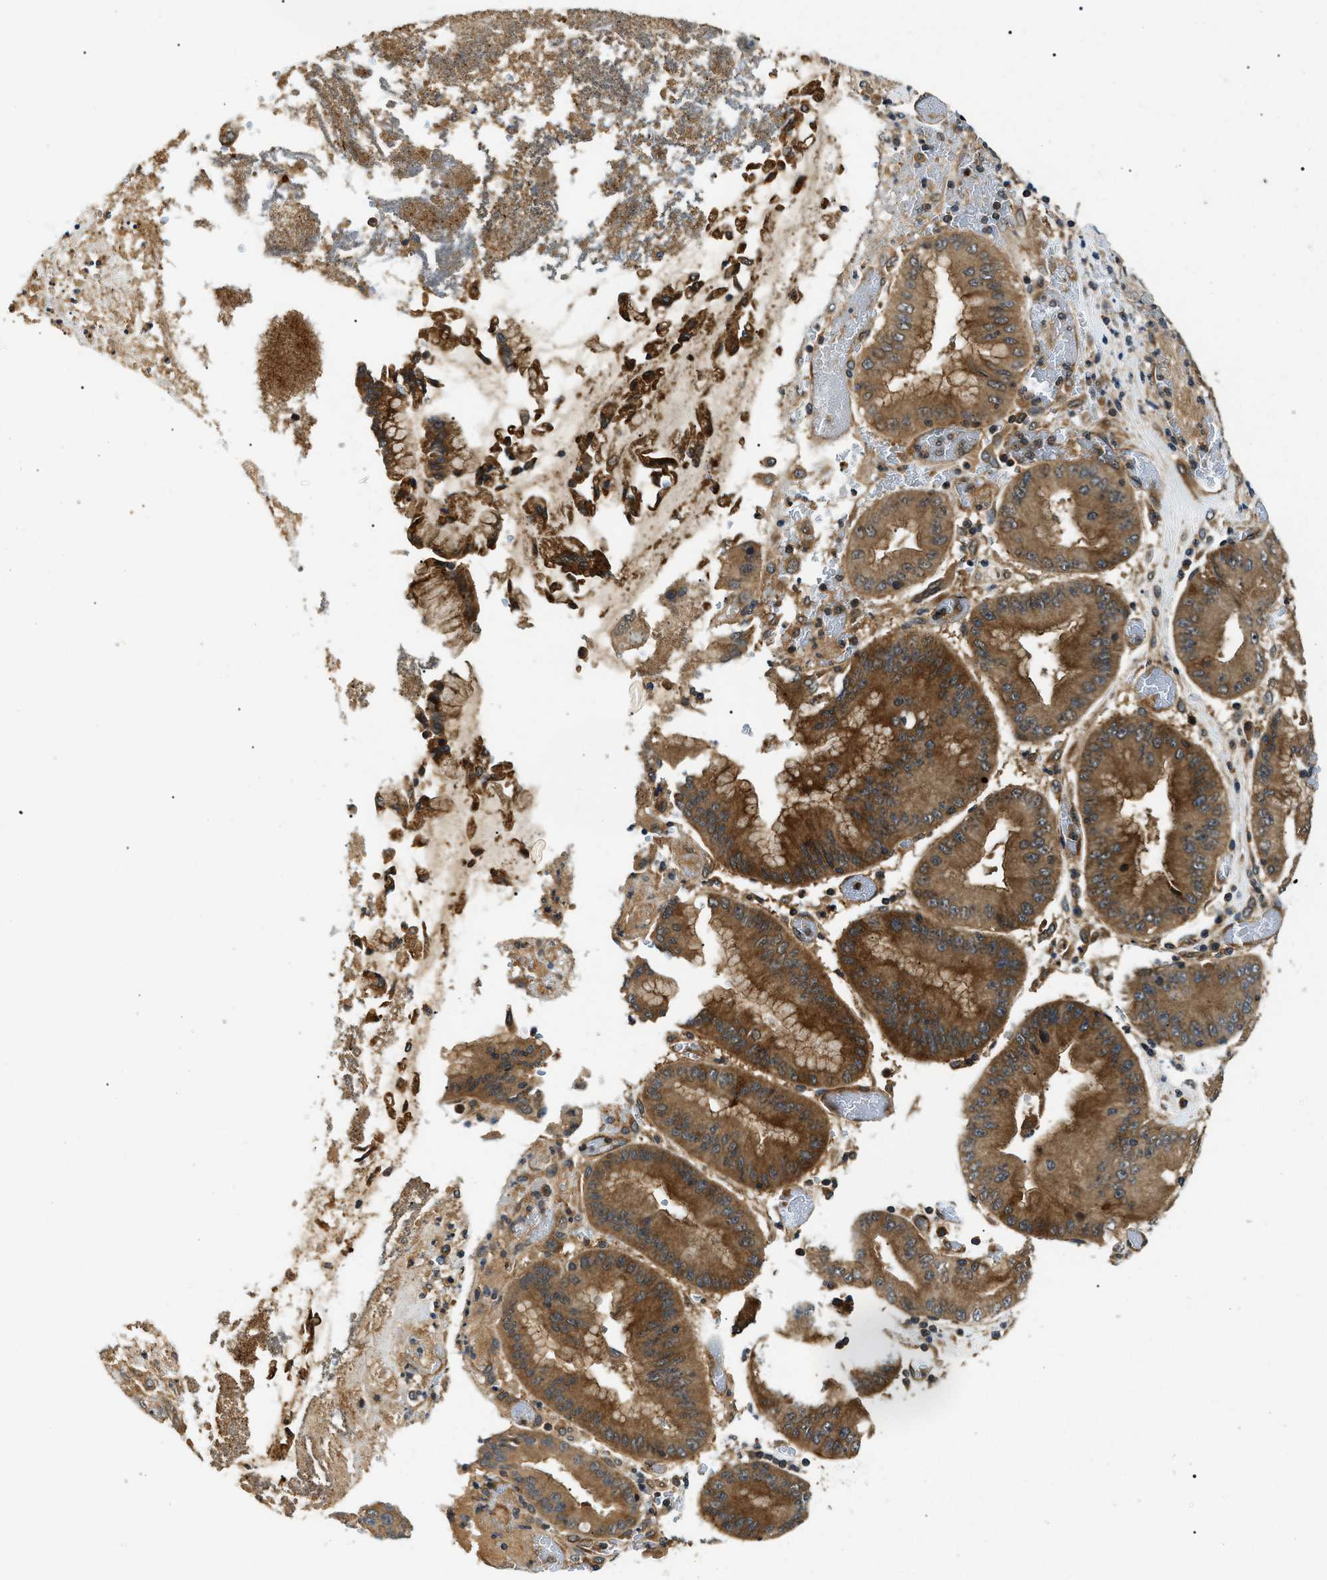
{"staining": {"intensity": "moderate", "quantity": ">75%", "location": "cytoplasmic/membranous"}, "tissue": "stomach cancer", "cell_type": "Tumor cells", "image_type": "cancer", "snomed": [{"axis": "morphology", "description": "Normal tissue, NOS"}, {"axis": "morphology", "description": "Adenocarcinoma, NOS"}, {"axis": "topography", "description": "Stomach"}], "caption": "Human stomach cancer (adenocarcinoma) stained with a protein marker reveals moderate staining in tumor cells.", "gene": "ATP6AP1", "patient": {"sex": "male", "age": 48}}